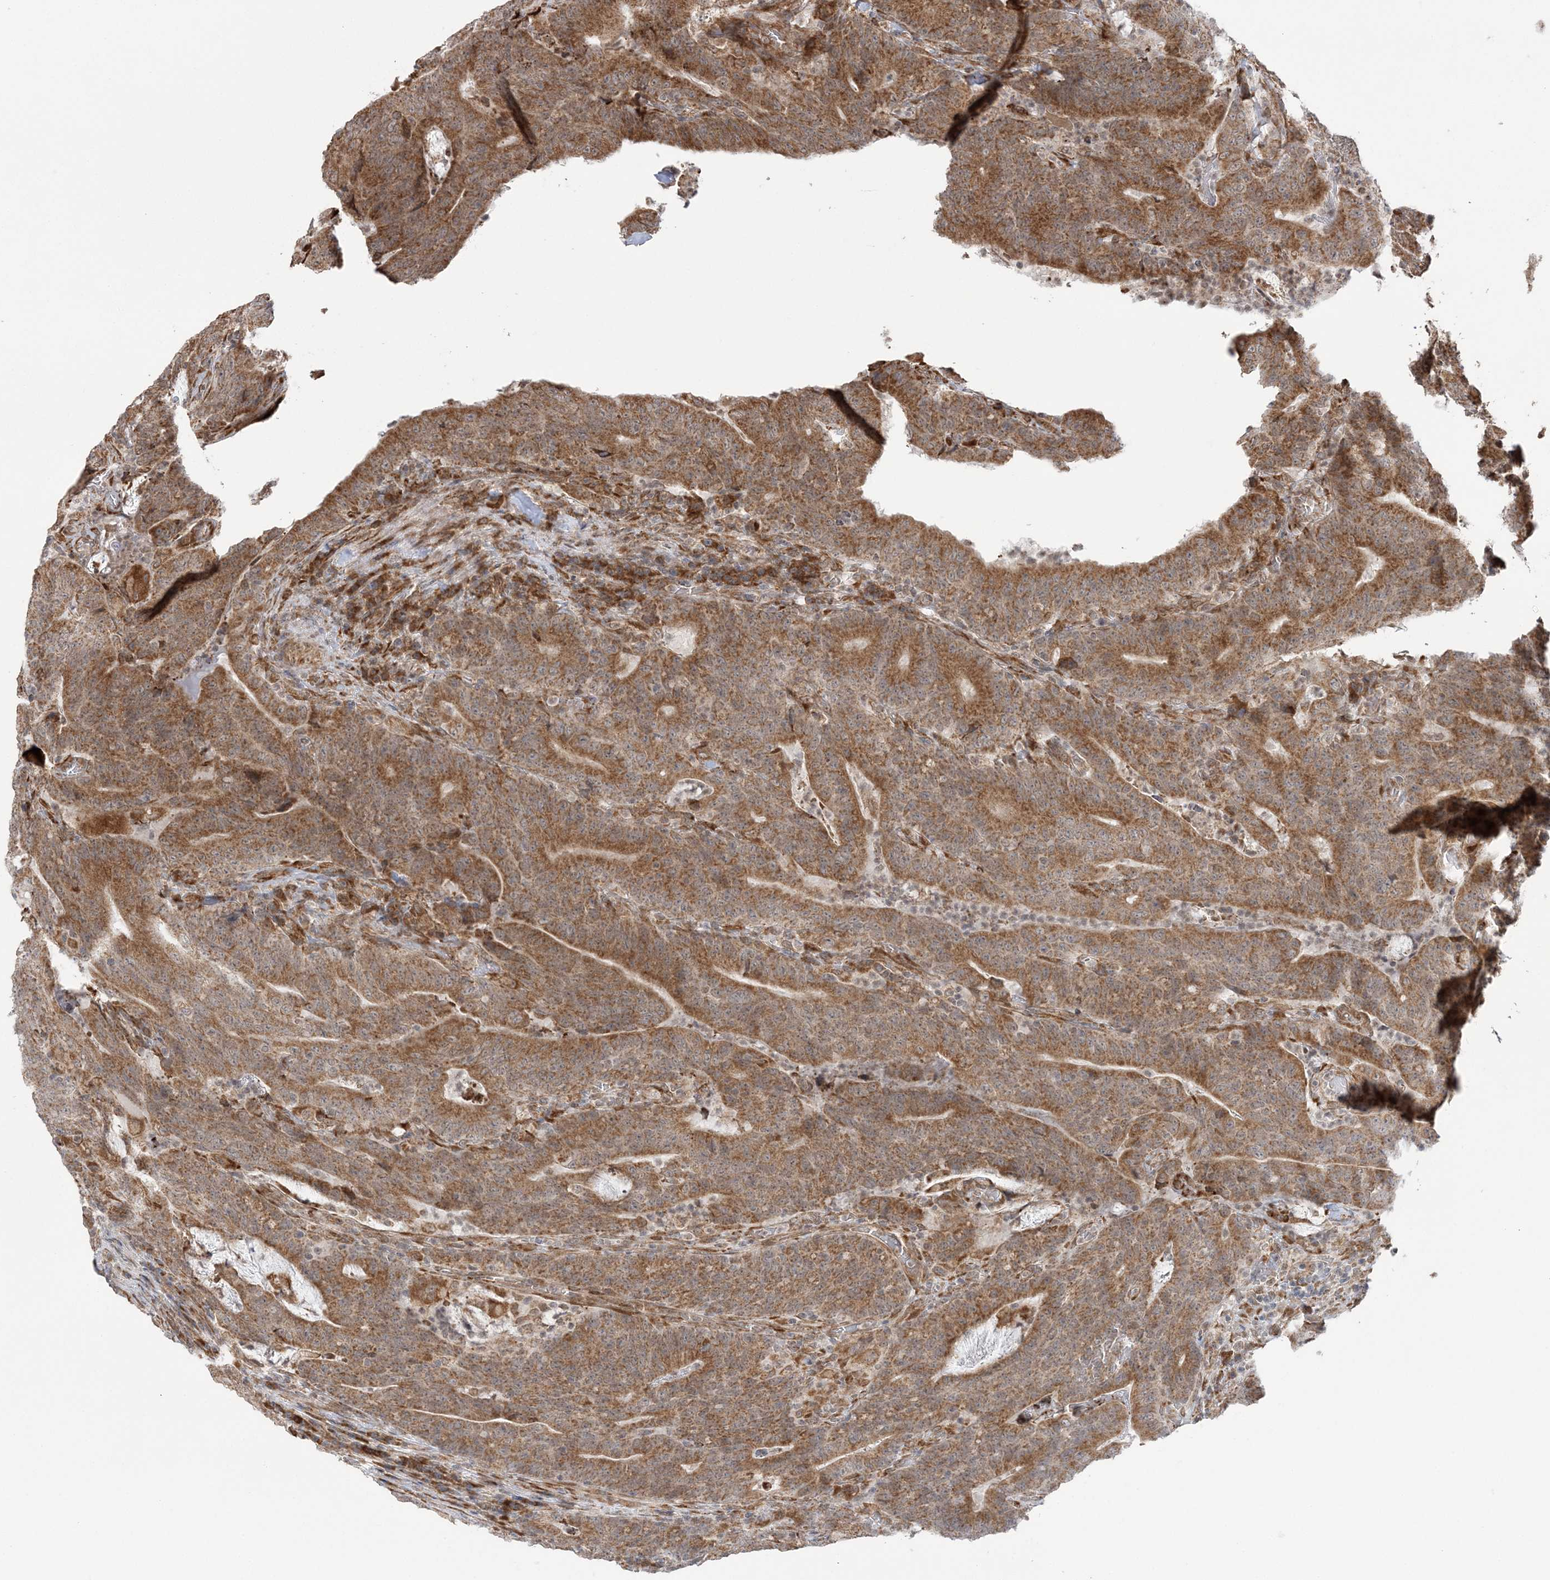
{"staining": {"intensity": "moderate", "quantity": ">75%", "location": "cytoplasmic/membranous"}, "tissue": "colorectal cancer", "cell_type": "Tumor cells", "image_type": "cancer", "snomed": [{"axis": "morphology", "description": "Normal tissue, NOS"}, {"axis": "morphology", "description": "Adenocarcinoma, NOS"}, {"axis": "topography", "description": "Colon"}], "caption": "Adenocarcinoma (colorectal) tissue demonstrates moderate cytoplasmic/membranous positivity in approximately >75% of tumor cells, visualized by immunohistochemistry.", "gene": "MRPL47", "patient": {"sex": "female", "age": 75}}